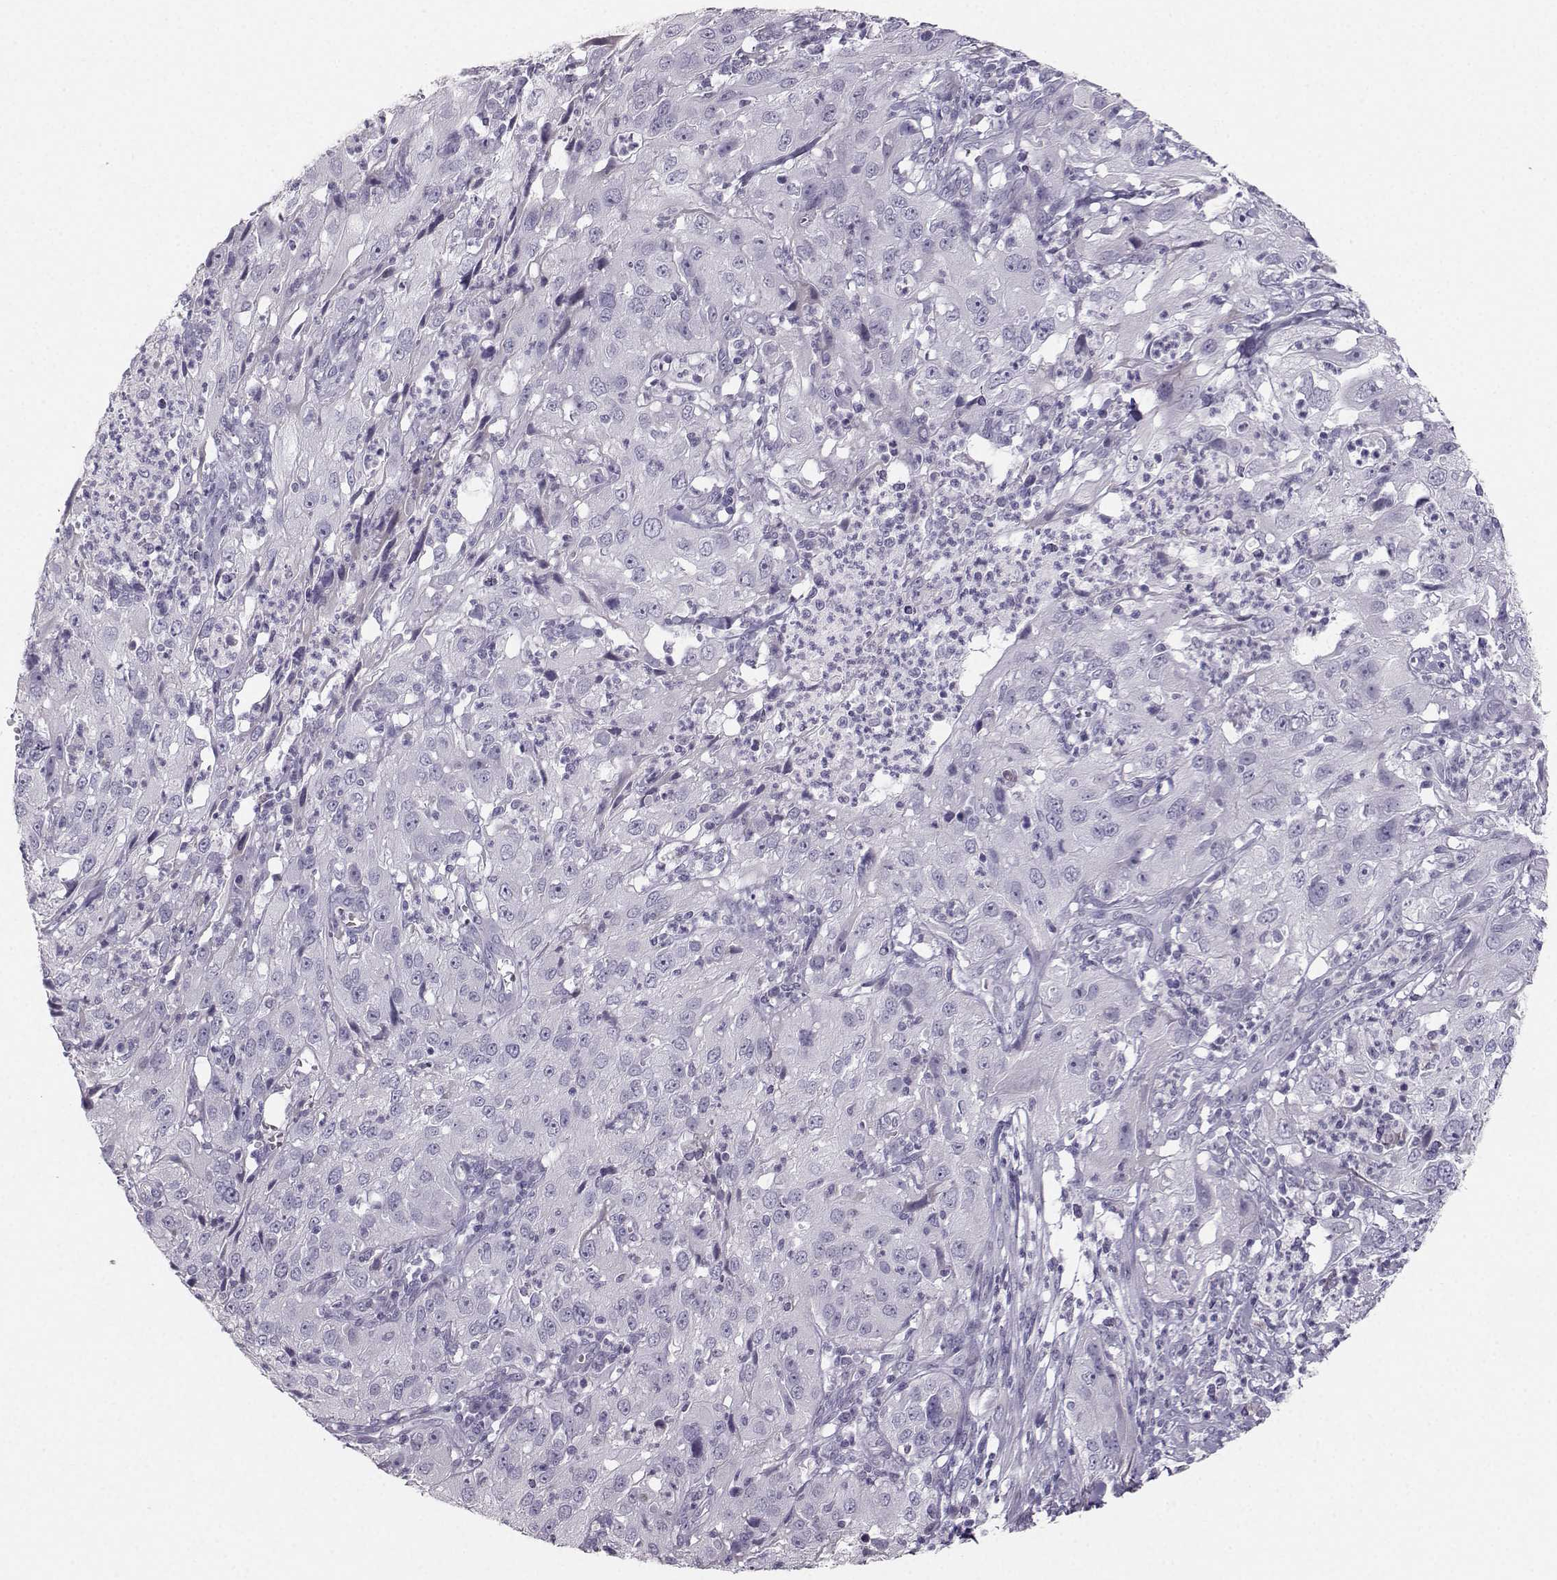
{"staining": {"intensity": "negative", "quantity": "none", "location": "none"}, "tissue": "cervical cancer", "cell_type": "Tumor cells", "image_type": "cancer", "snomed": [{"axis": "morphology", "description": "Squamous cell carcinoma, NOS"}, {"axis": "topography", "description": "Cervix"}], "caption": "Tumor cells are negative for brown protein staining in cervical cancer. Nuclei are stained in blue.", "gene": "CASR", "patient": {"sex": "female", "age": 32}}